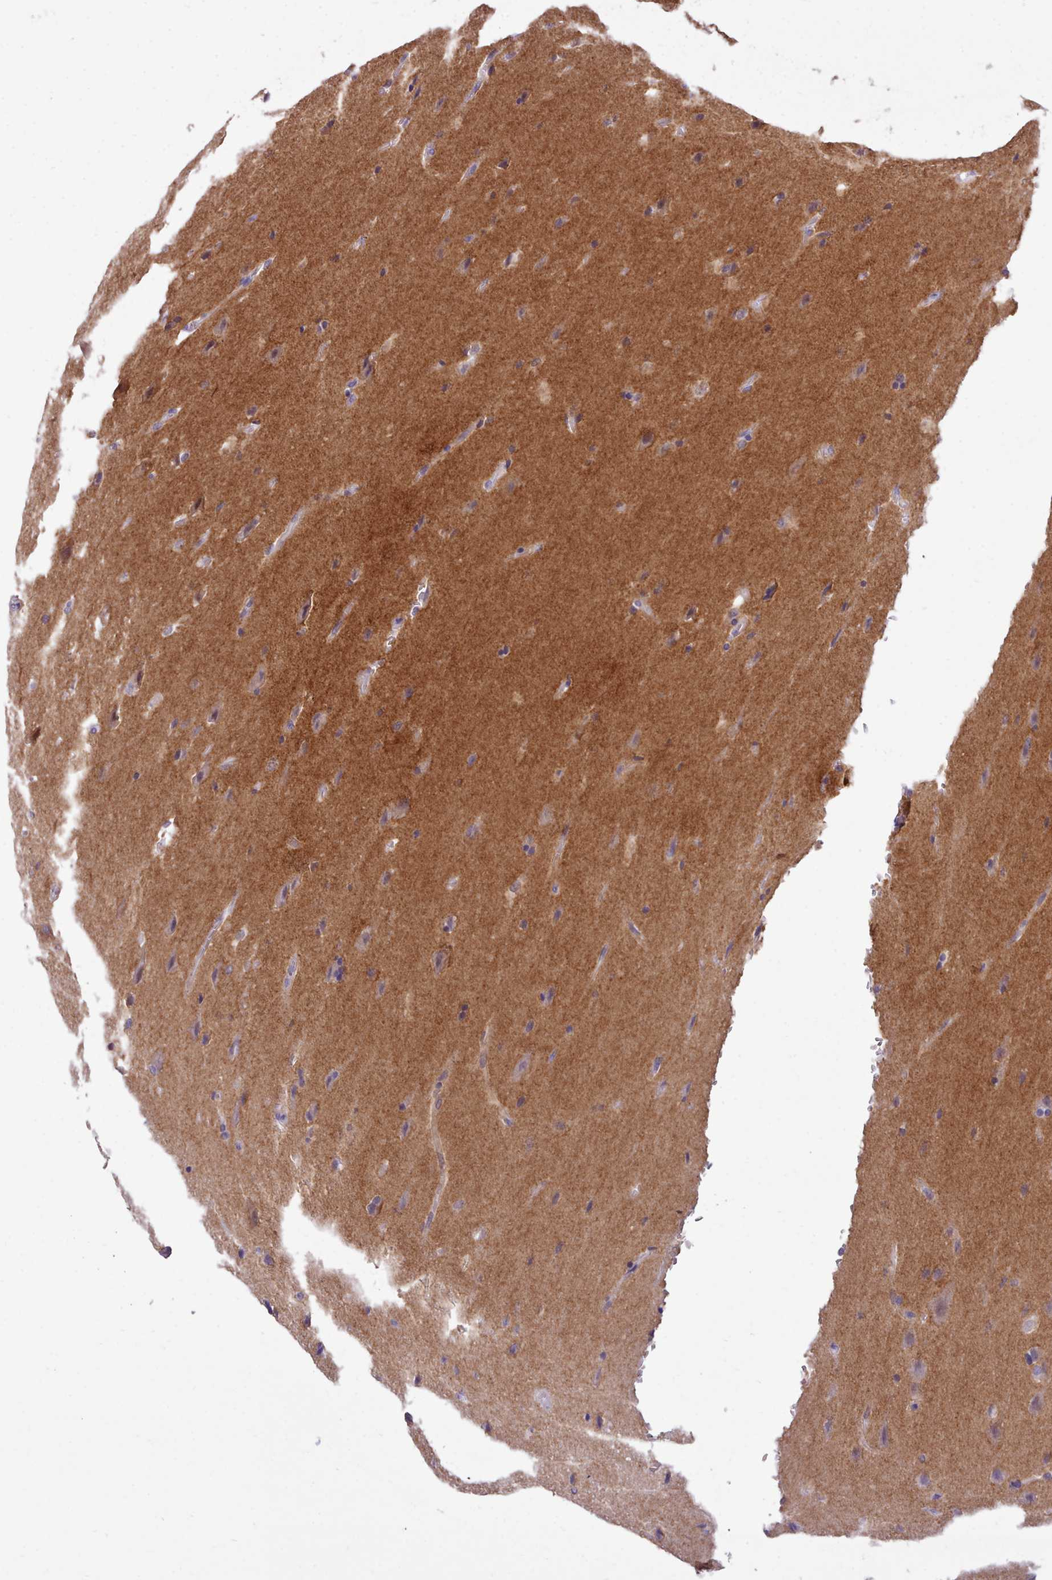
{"staining": {"intensity": "weak", "quantity": "<25%", "location": "cytoplasmic/membranous"}, "tissue": "glioma", "cell_type": "Tumor cells", "image_type": "cancer", "snomed": [{"axis": "morphology", "description": "Glioma, malignant, Low grade"}, {"axis": "topography", "description": "Brain"}], "caption": "The photomicrograph exhibits no staining of tumor cells in malignant glioma (low-grade).", "gene": "KCTD16", "patient": {"sex": "female", "age": 37}}